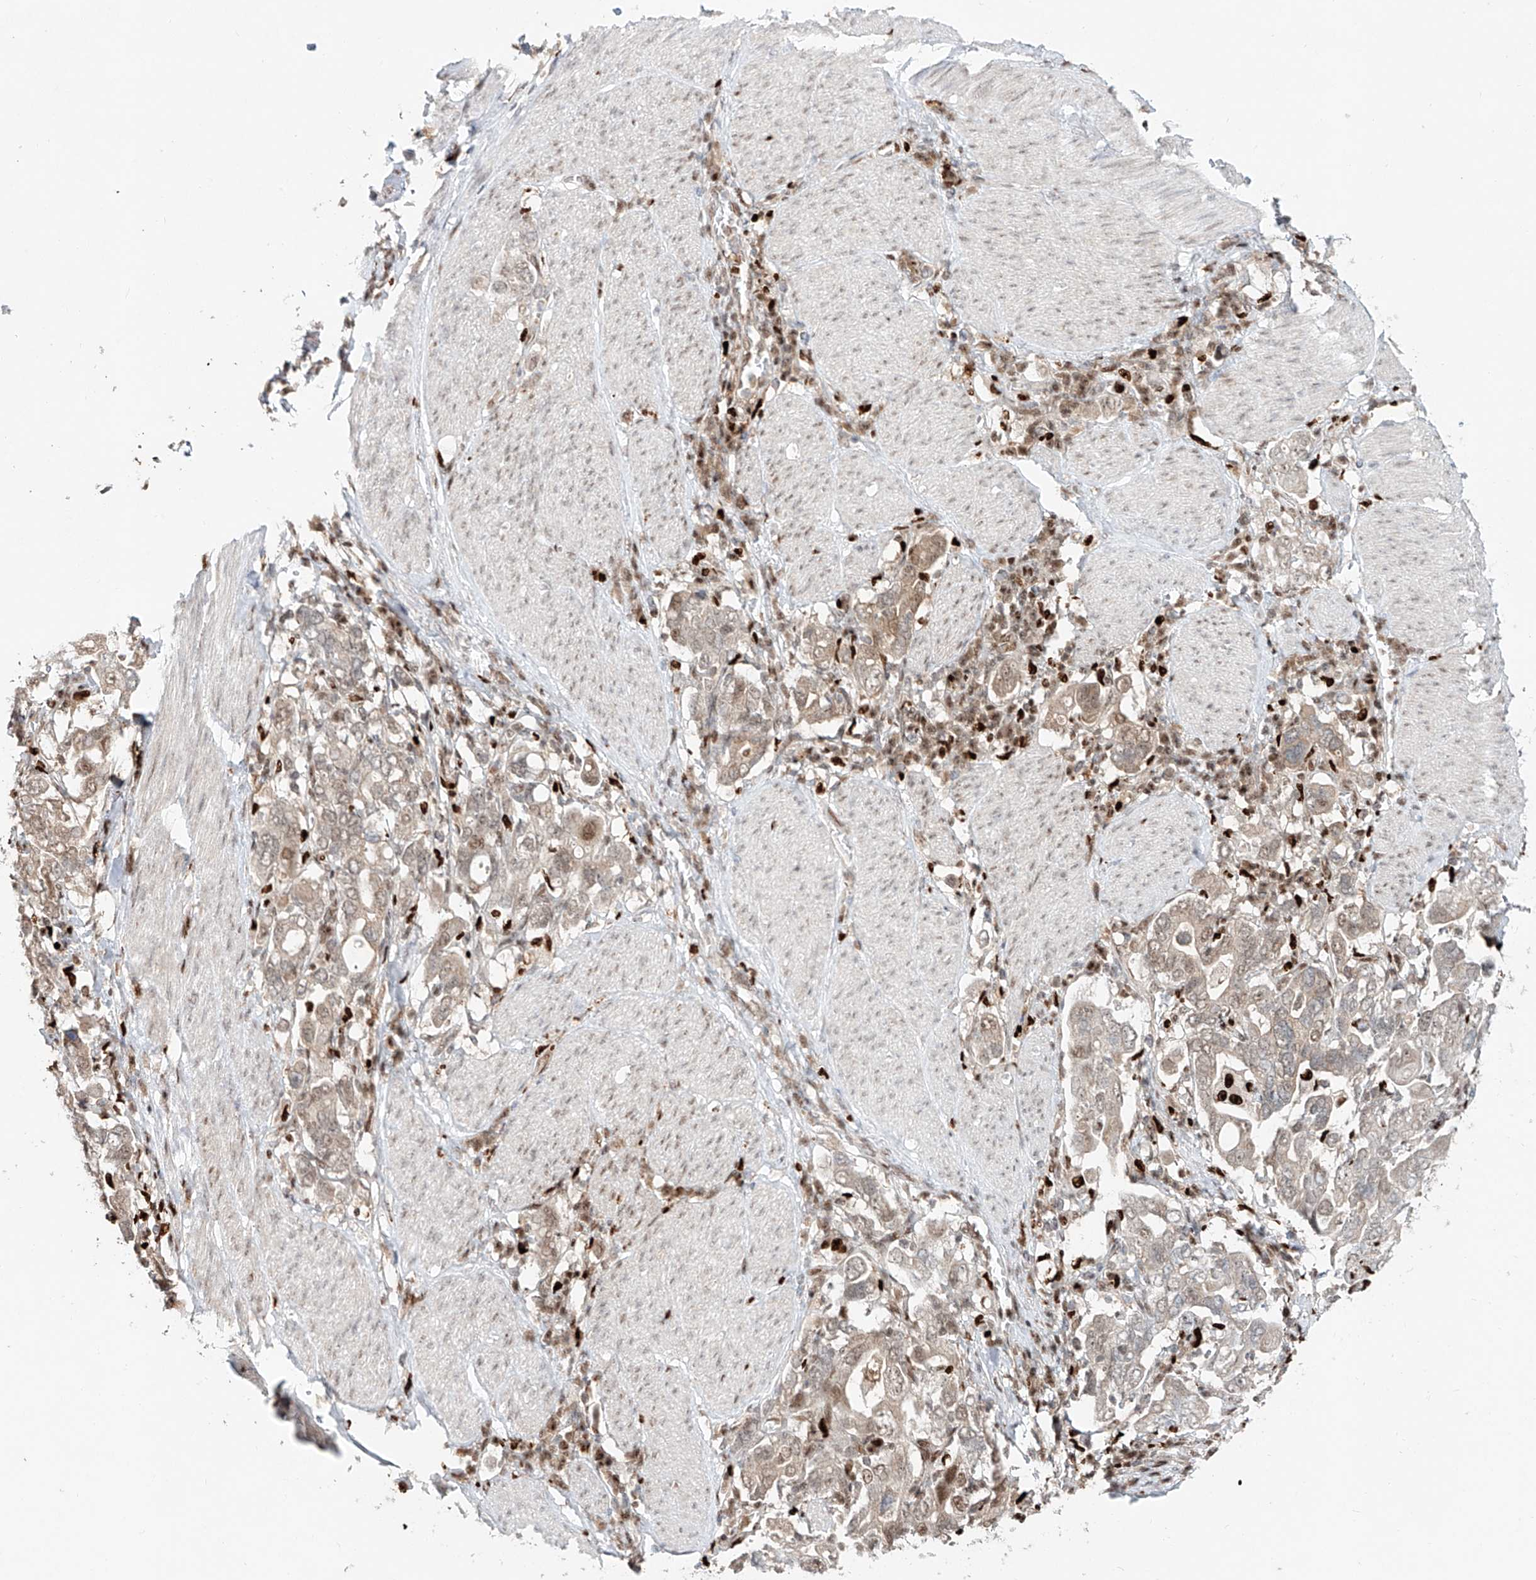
{"staining": {"intensity": "weak", "quantity": "25%-75%", "location": "cytoplasmic/membranous,nuclear"}, "tissue": "stomach cancer", "cell_type": "Tumor cells", "image_type": "cancer", "snomed": [{"axis": "morphology", "description": "Adenocarcinoma, NOS"}, {"axis": "topography", "description": "Stomach, upper"}], "caption": "This is a micrograph of IHC staining of stomach cancer, which shows weak expression in the cytoplasmic/membranous and nuclear of tumor cells.", "gene": "DZIP1L", "patient": {"sex": "male", "age": 62}}